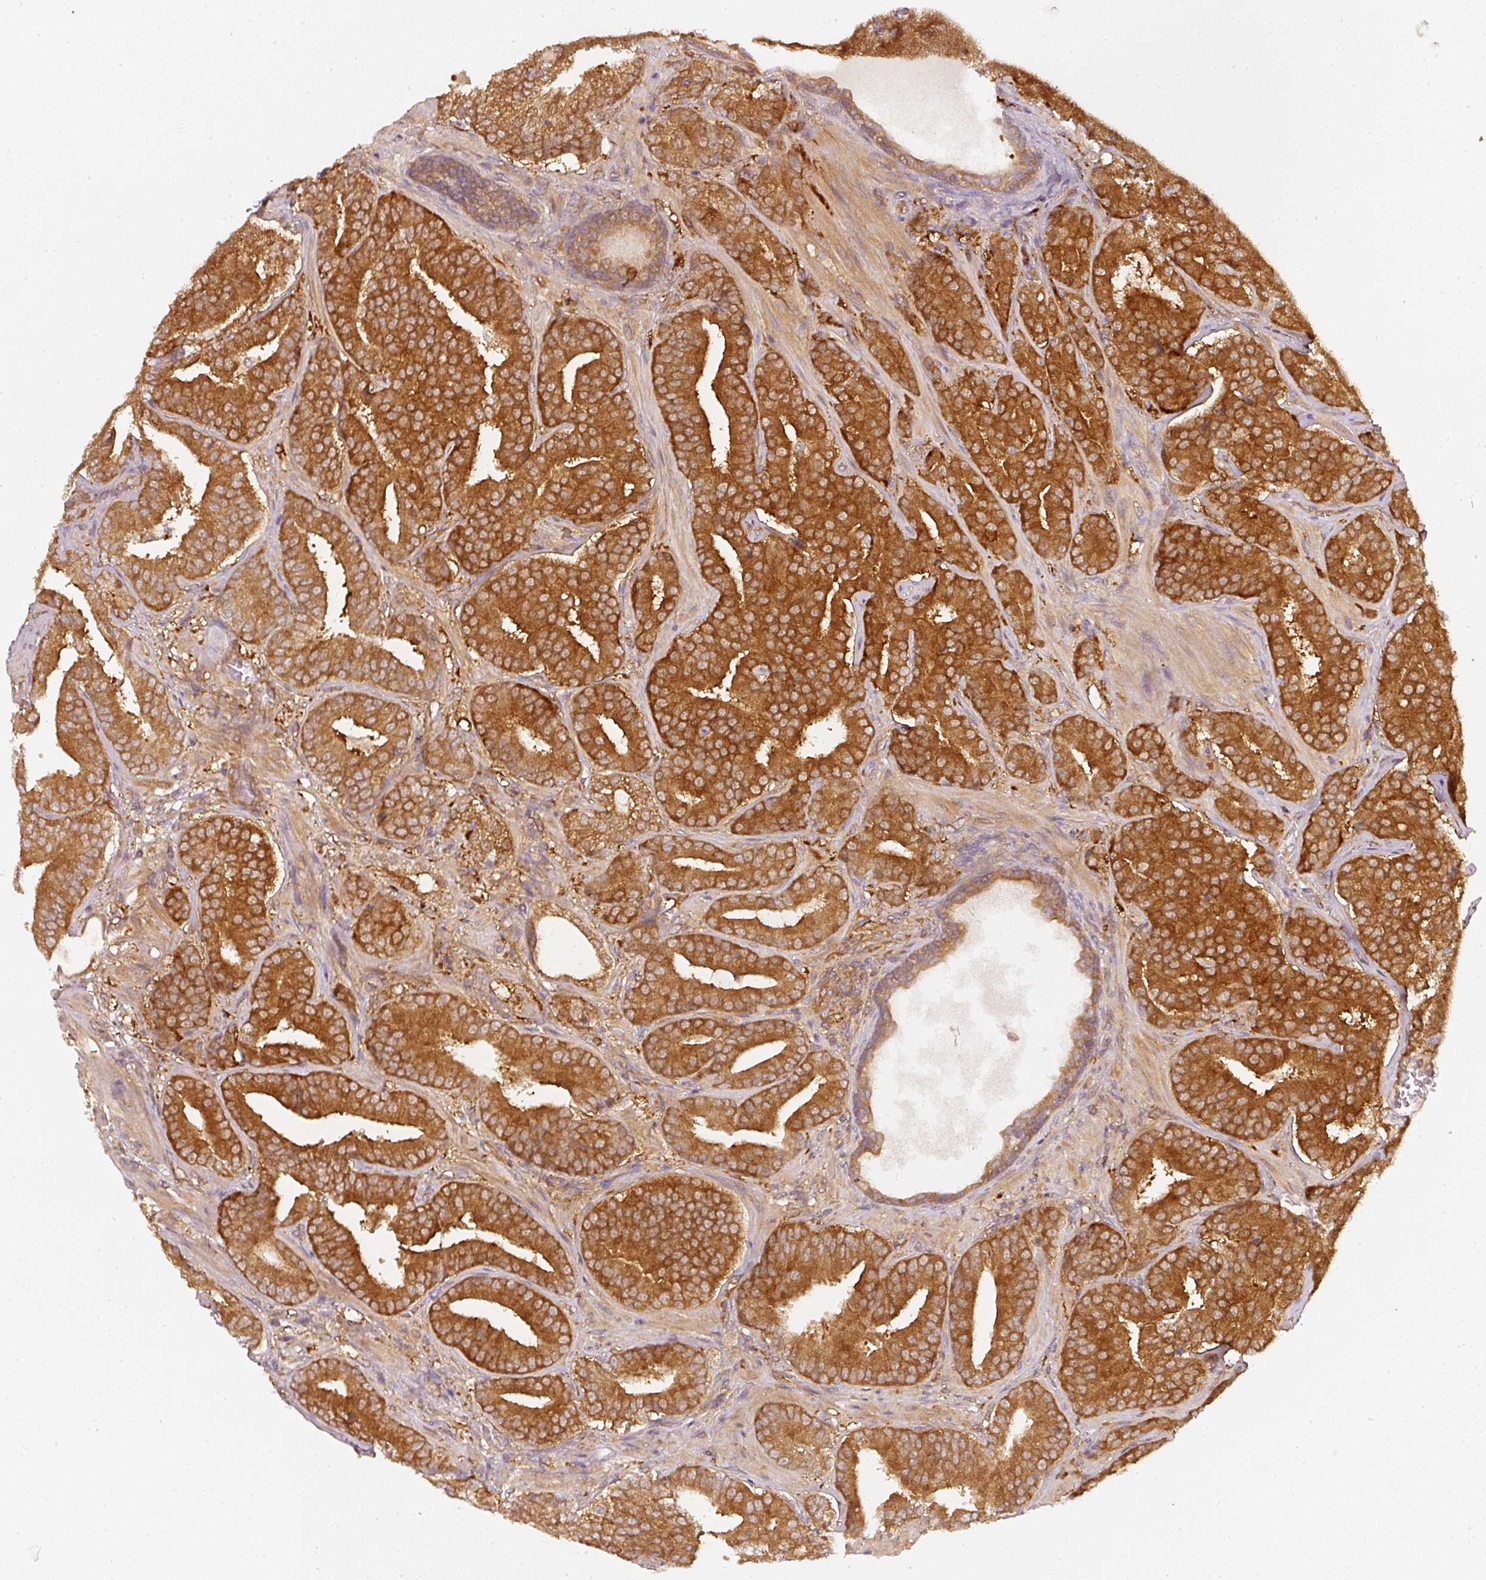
{"staining": {"intensity": "strong", "quantity": ">75%", "location": "cytoplasmic/membranous"}, "tissue": "prostate cancer", "cell_type": "Tumor cells", "image_type": "cancer", "snomed": [{"axis": "morphology", "description": "Adenocarcinoma, High grade"}, {"axis": "topography", "description": "Prostate"}], "caption": "The micrograph exhibits immunohistochemical staining of adenocarcinoma (high-grade) (prostate). There is strong cytoplasmic/membranous staining is present in about >75% of tumor cells.", "gene": "ASMTL", "patient": {"sex": "male", "age": 63}}